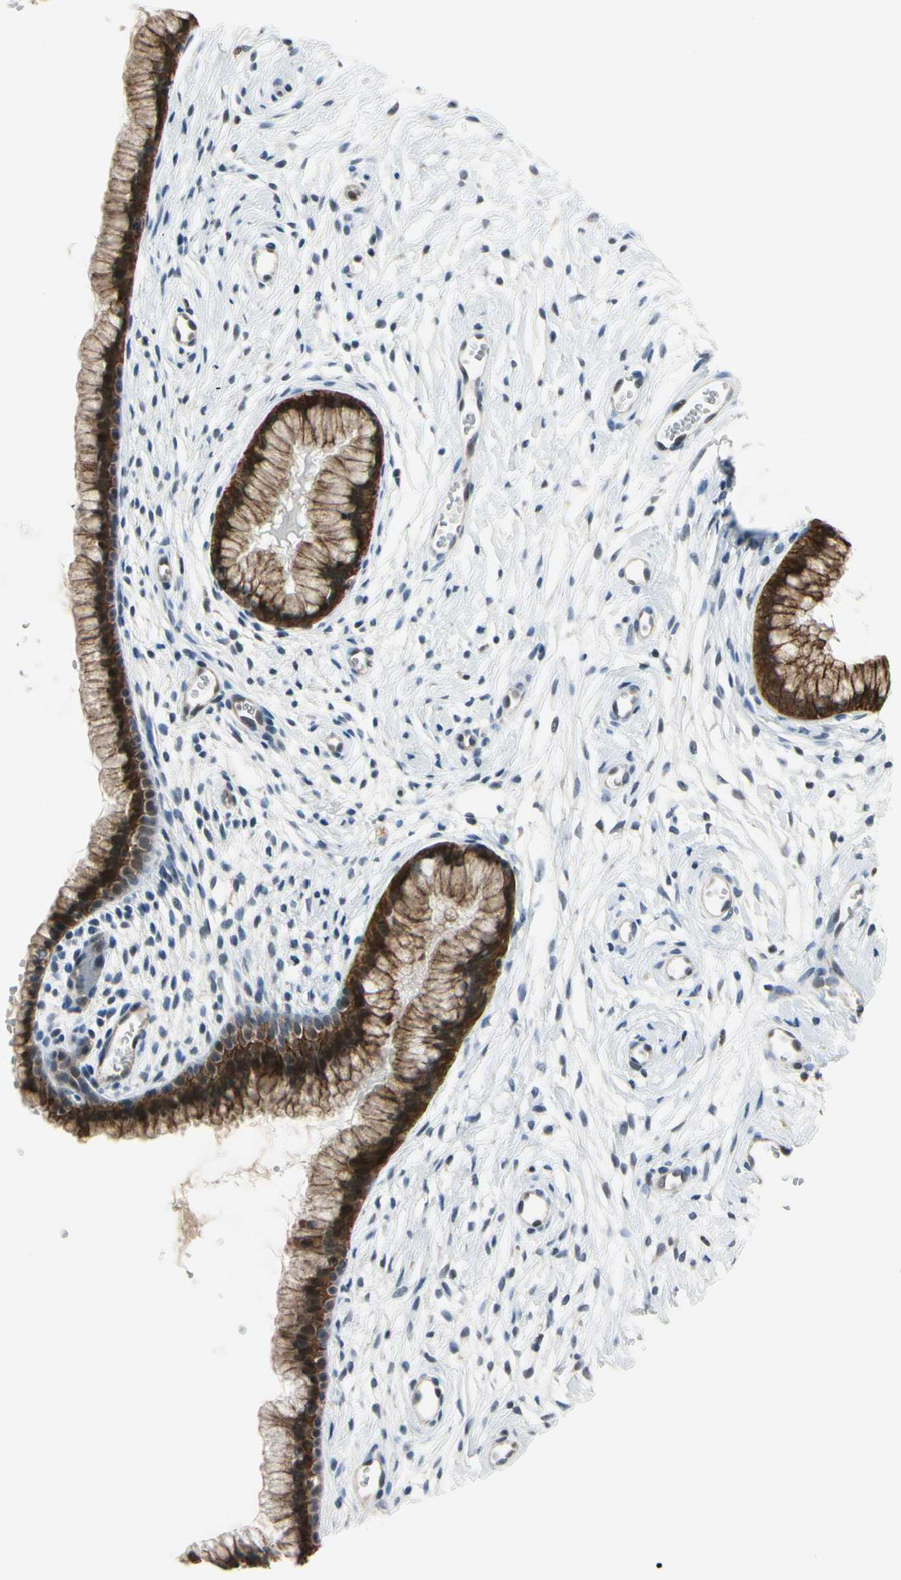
{"staining": {"intensity": "strong", "quantity": ">75%", "location": "cytoplasmic/membranous"}, "tissue": "cervix", "cell_type": "Glandular cells", "image_type": "normal", "snomed": [{"axis": "morphology", "description": "Normal tissue, NOS"}, {"axis": "topography", "description": "Cervix"}], "caption": "Immunohistochemical staining of benign cervix demonstrates high levels of strong cytoplasmic/membranous expression in about >75% of glandular cells.", "gene": "TAF12", "patient": {"sex": "female", "age": 39}}